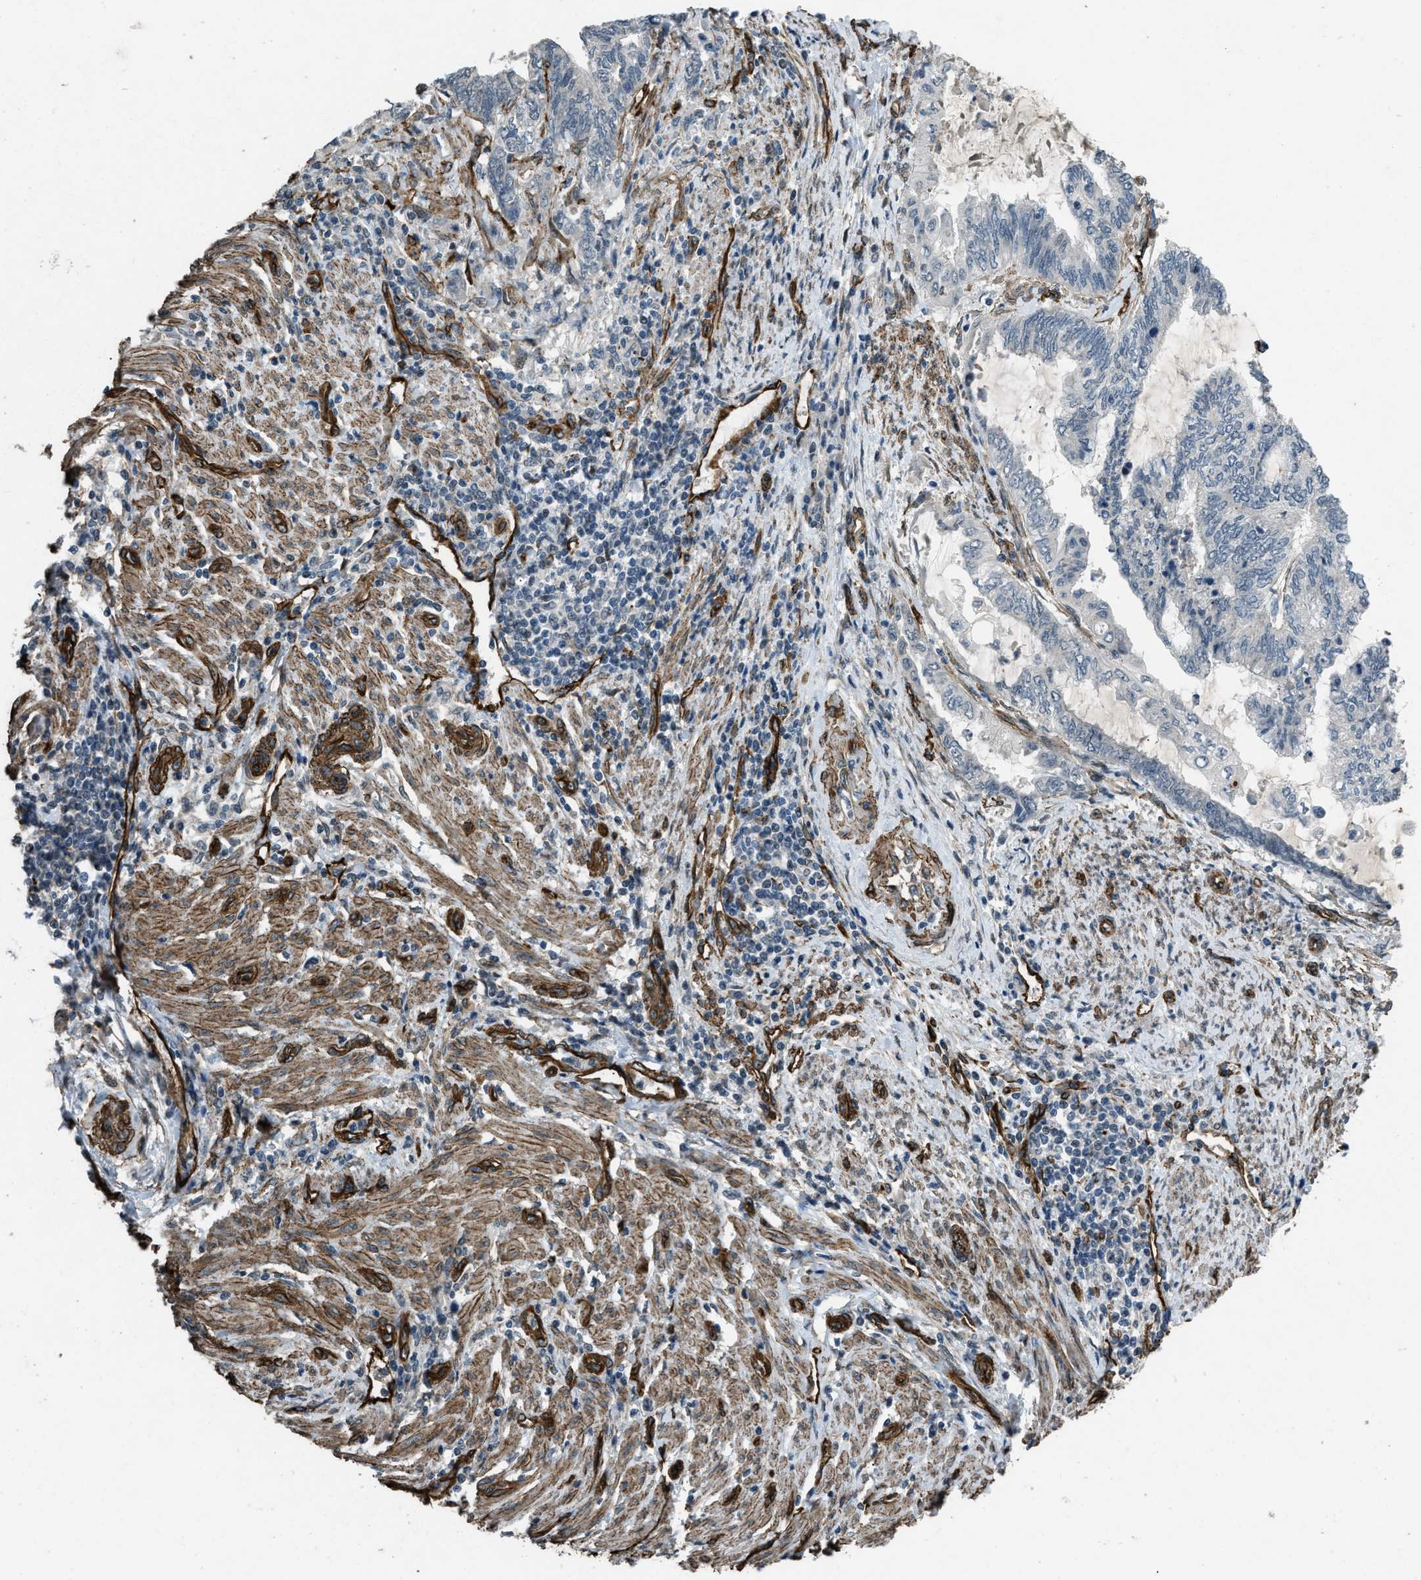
{"staining": {"intensity": "negative", "quantity": "none", "location": "none"}, "tissue": "endometrial cancer", "cell_type": "Tumor cells", "image_type": "cancer", "snomed": [{"axis": "morphology", "description": "Adenocarcinoma, NOS"}, {"axis": "topography", "description": "Uterus"}, {"axis": "topography", "description": "Endometrium"}], "caption": "DAB immunohistochemical staining of endometrial adenocarcinoma shows no significant staining in tumor cells.", "gene": "NMB", "patient": {"sex": "female", "age": 70}}